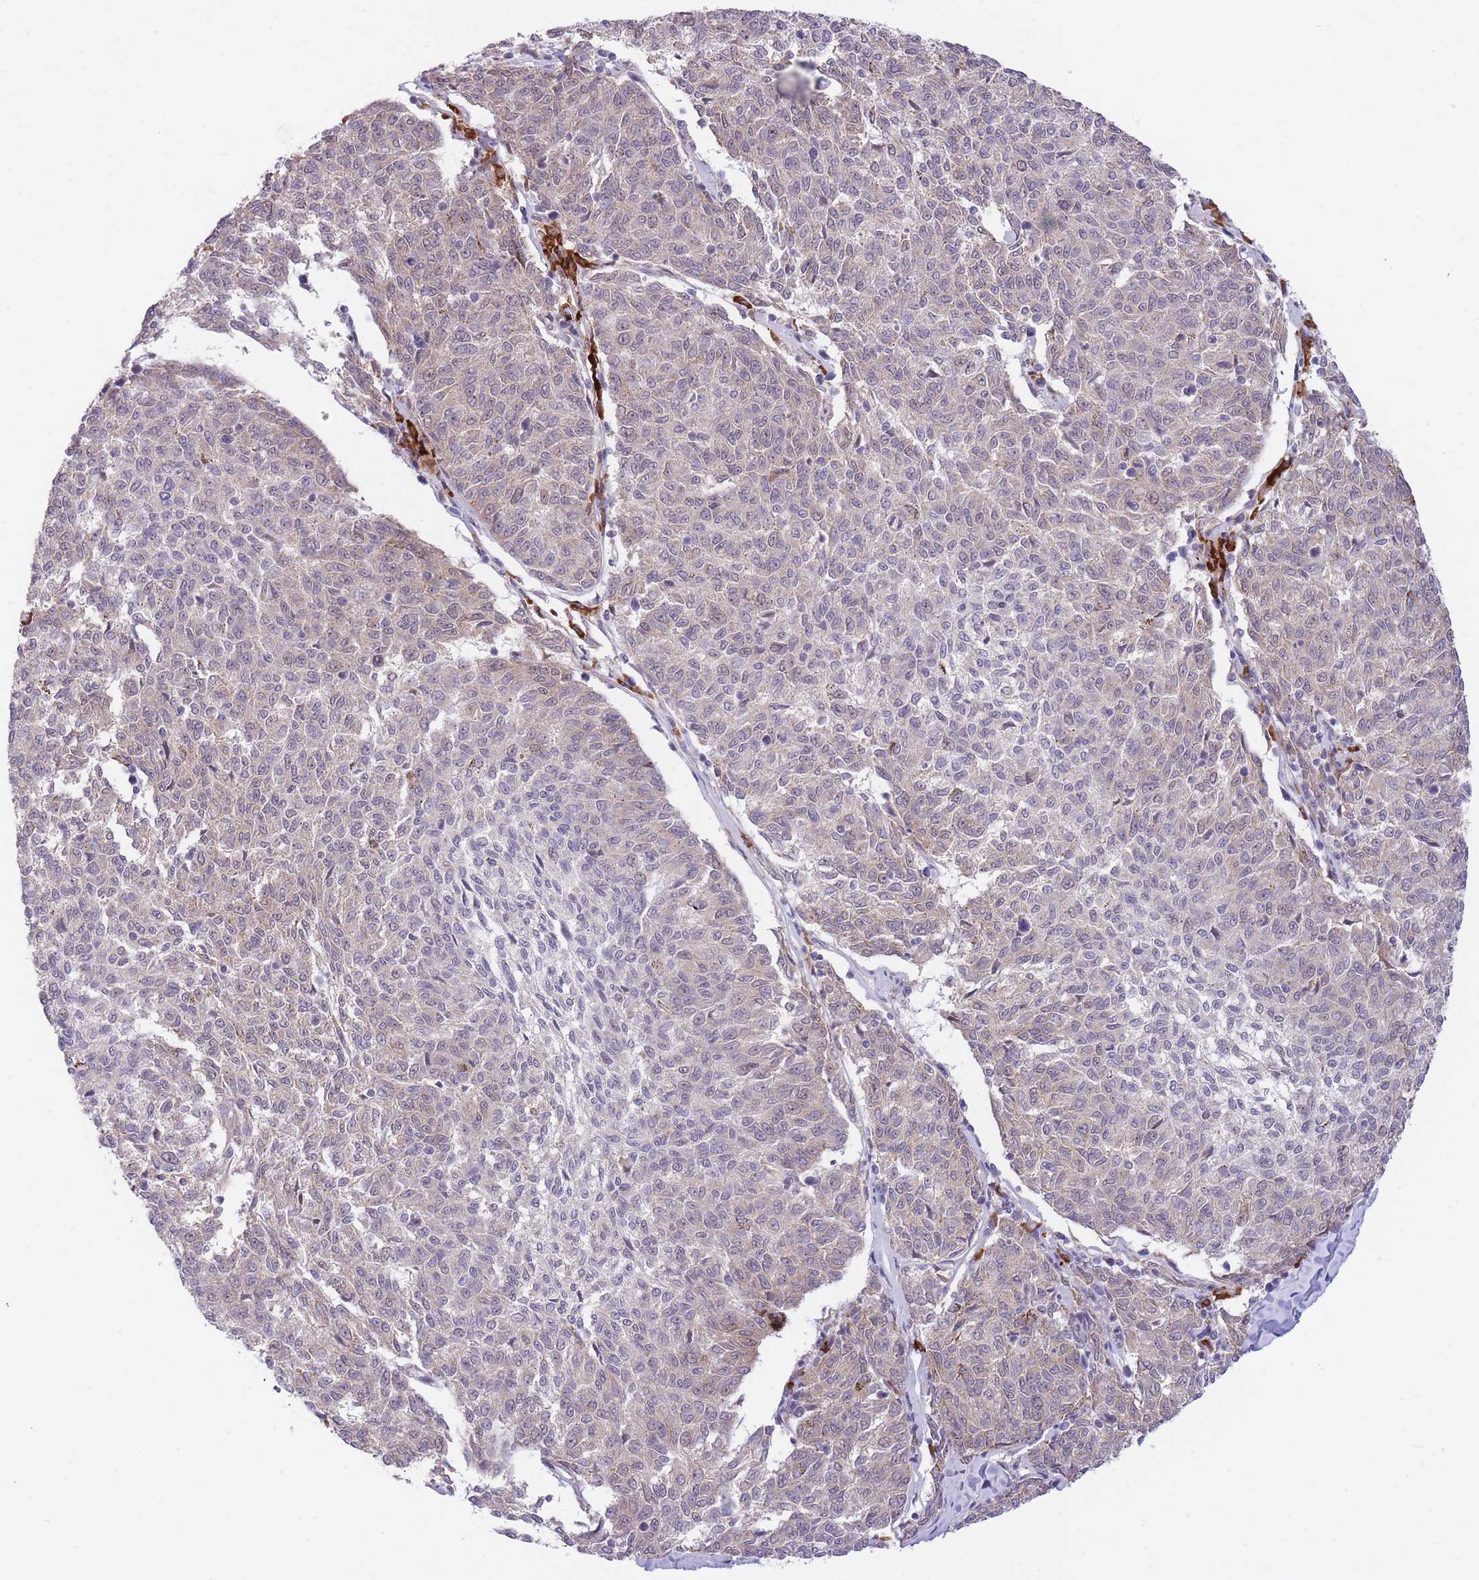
{"staining": {"intensity": "weak", "quantity": "<25%", "location": "cytoplasmic/membranous"}, "tissue": "melanoma", "cell_type": "Tumor cells", "image_type": "cancer", "snomed": [{"axis": "morphology", "description": "Malignant melanoma, NOS"}, {"axis": "topography", "description": "Skin"}], "caption": "Protein analysis of melanoma demonstrates no significant expression in tumor cells.", "gene": "EXOSC8", "patient": {"sex": "female", "age": 72}}